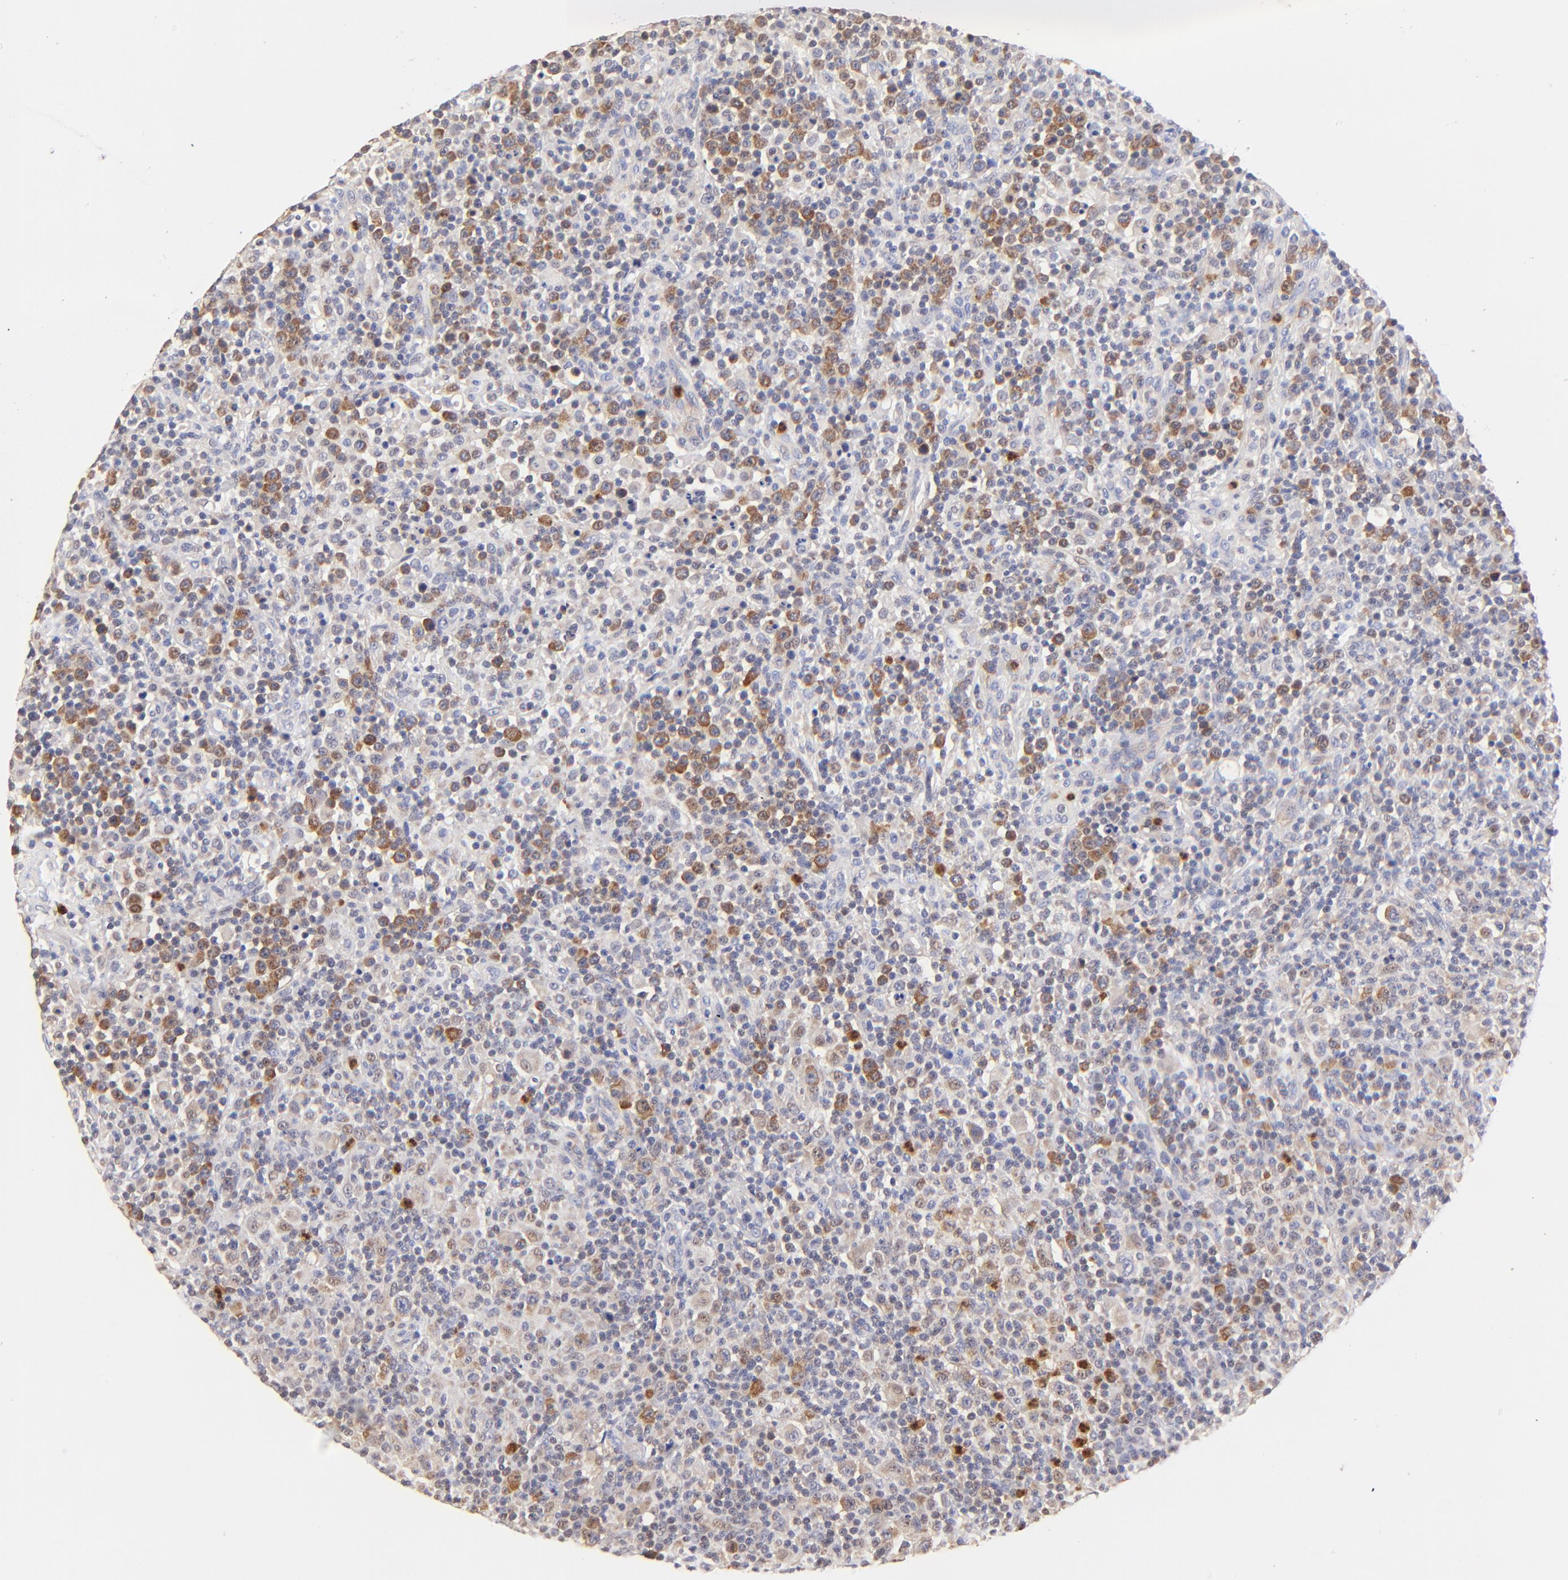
{"staining": {"intensity": "moderate", "quantity": "<25%", "location": "cytoplasmic/membranous"}, "tissue": "lymphoma", "cell_type": "Tumor cells", "image_type": "cancer", "snomed": [{"axis": "morphology", "description": "Hodgkin's disease, NOS"}, {"axis": "topography", "description": "Lymph node"}], "caption": "IHC of human lymphoma exhibits low levels of moderate cytoplasmic/membranous expression in approximately <25% of tumor cells. (DAB (3,3'-diaminobenzidine) = brown stain, brightfield microscopy at high magnification).", "gene": "BBOF1", "patient": {"sex": "male", "age": 65}}